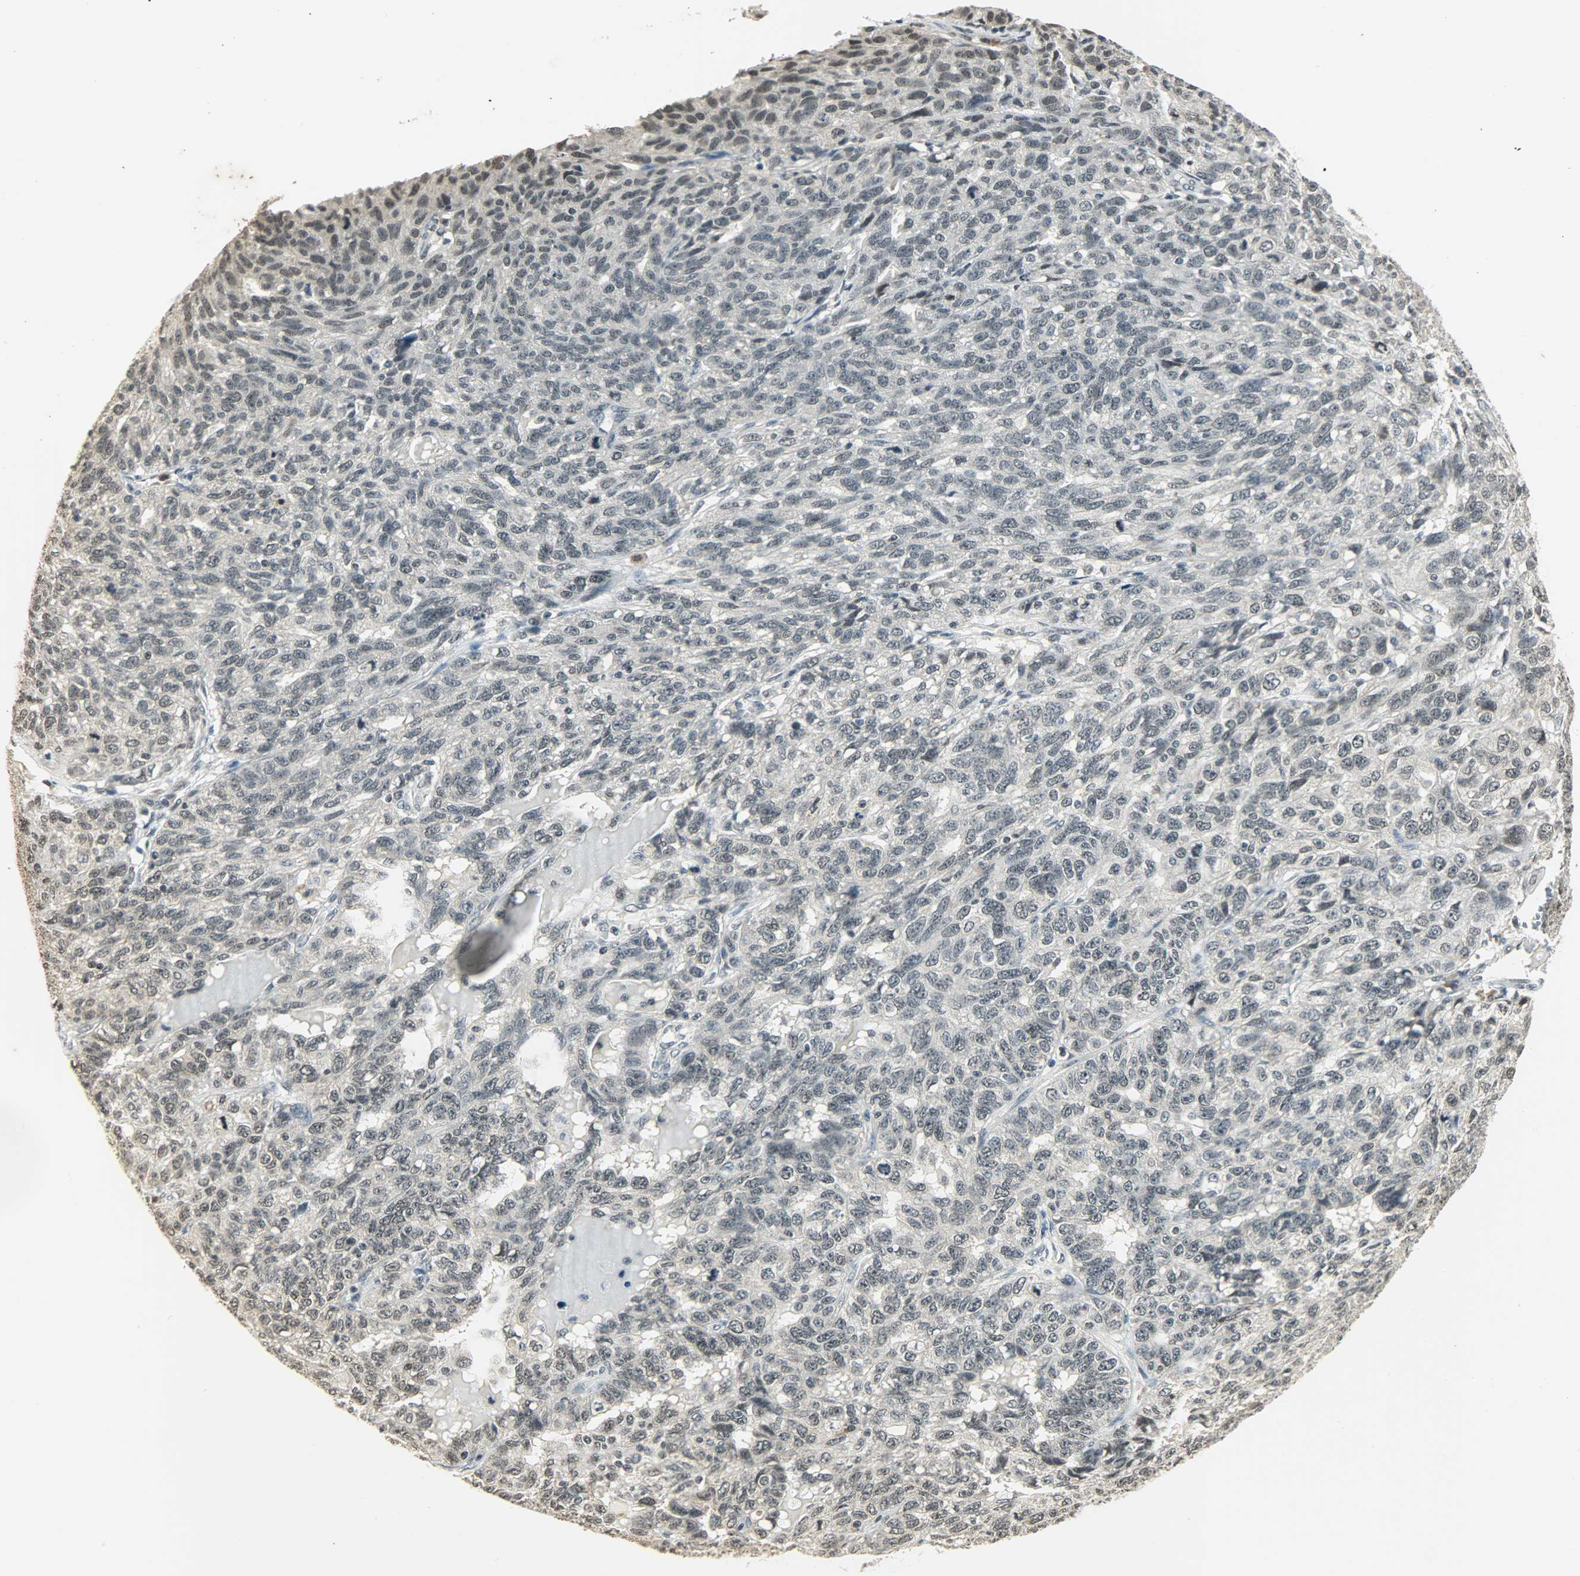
{"staining": {"intensity": "weak", "quantity": "<25%", "location": "nuclear"}, "tissue": "ovarian cancer", "cell_type": "Tumor cells", "image_type": "cancer", "snomed": [{"axis": "morphology", "description": "Cystadenocarcinoma, serous, NOS"}, {"axis": "topography", "description": "Ovary"}], "caption": "This image is of ovarian cancer stained with immunohistochemistry to label a protein in brown with the nuclei are counter-stained blue. There is no staining in tumor cells. (IHC, brightfield microscopy, high magnification).", "gene": "SMARCA5", "patient": {"sex": "female", "age": 71}}